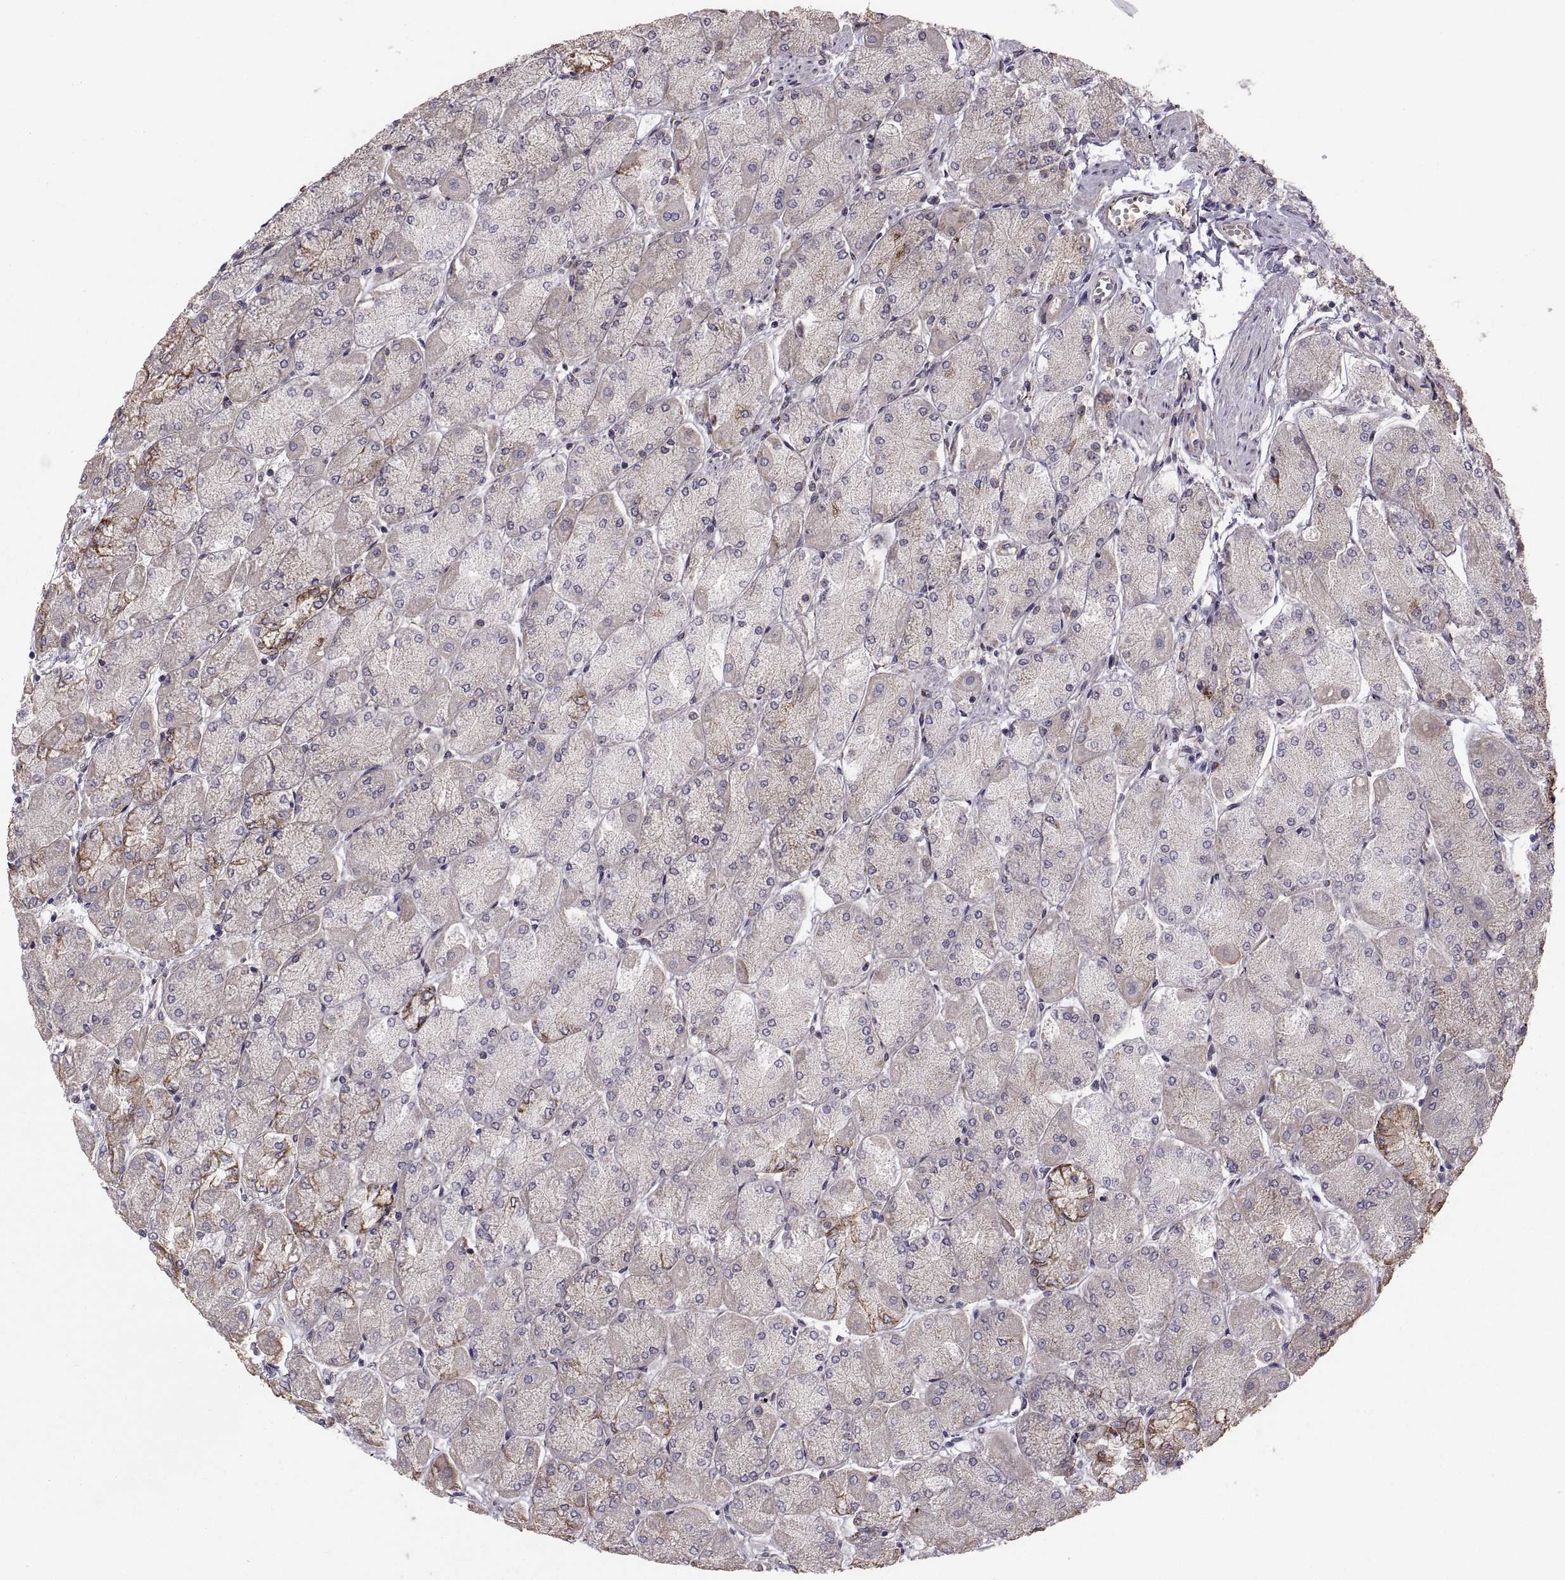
{"staining": {"intensity": "strong", "quantity": "25%-75%", "location": "cytoplasmic/membranous"}, "tissue": "stomach", "cell_type": "Glandular cells", "image_type": "normal", "snomed": [{"axis": "morphology", "description": "Normal tissue, NOS"}, {"axis": "topography", "description": "Stomach, upper"}], "caption": "Glandular cells demonstrate high levels of strong cytoplasmic/membranous staining in approximately 25%-75% of cells in unremarkable stomach.", "gene": "TESC", "patient": {"sex": "male", "age": 60}}